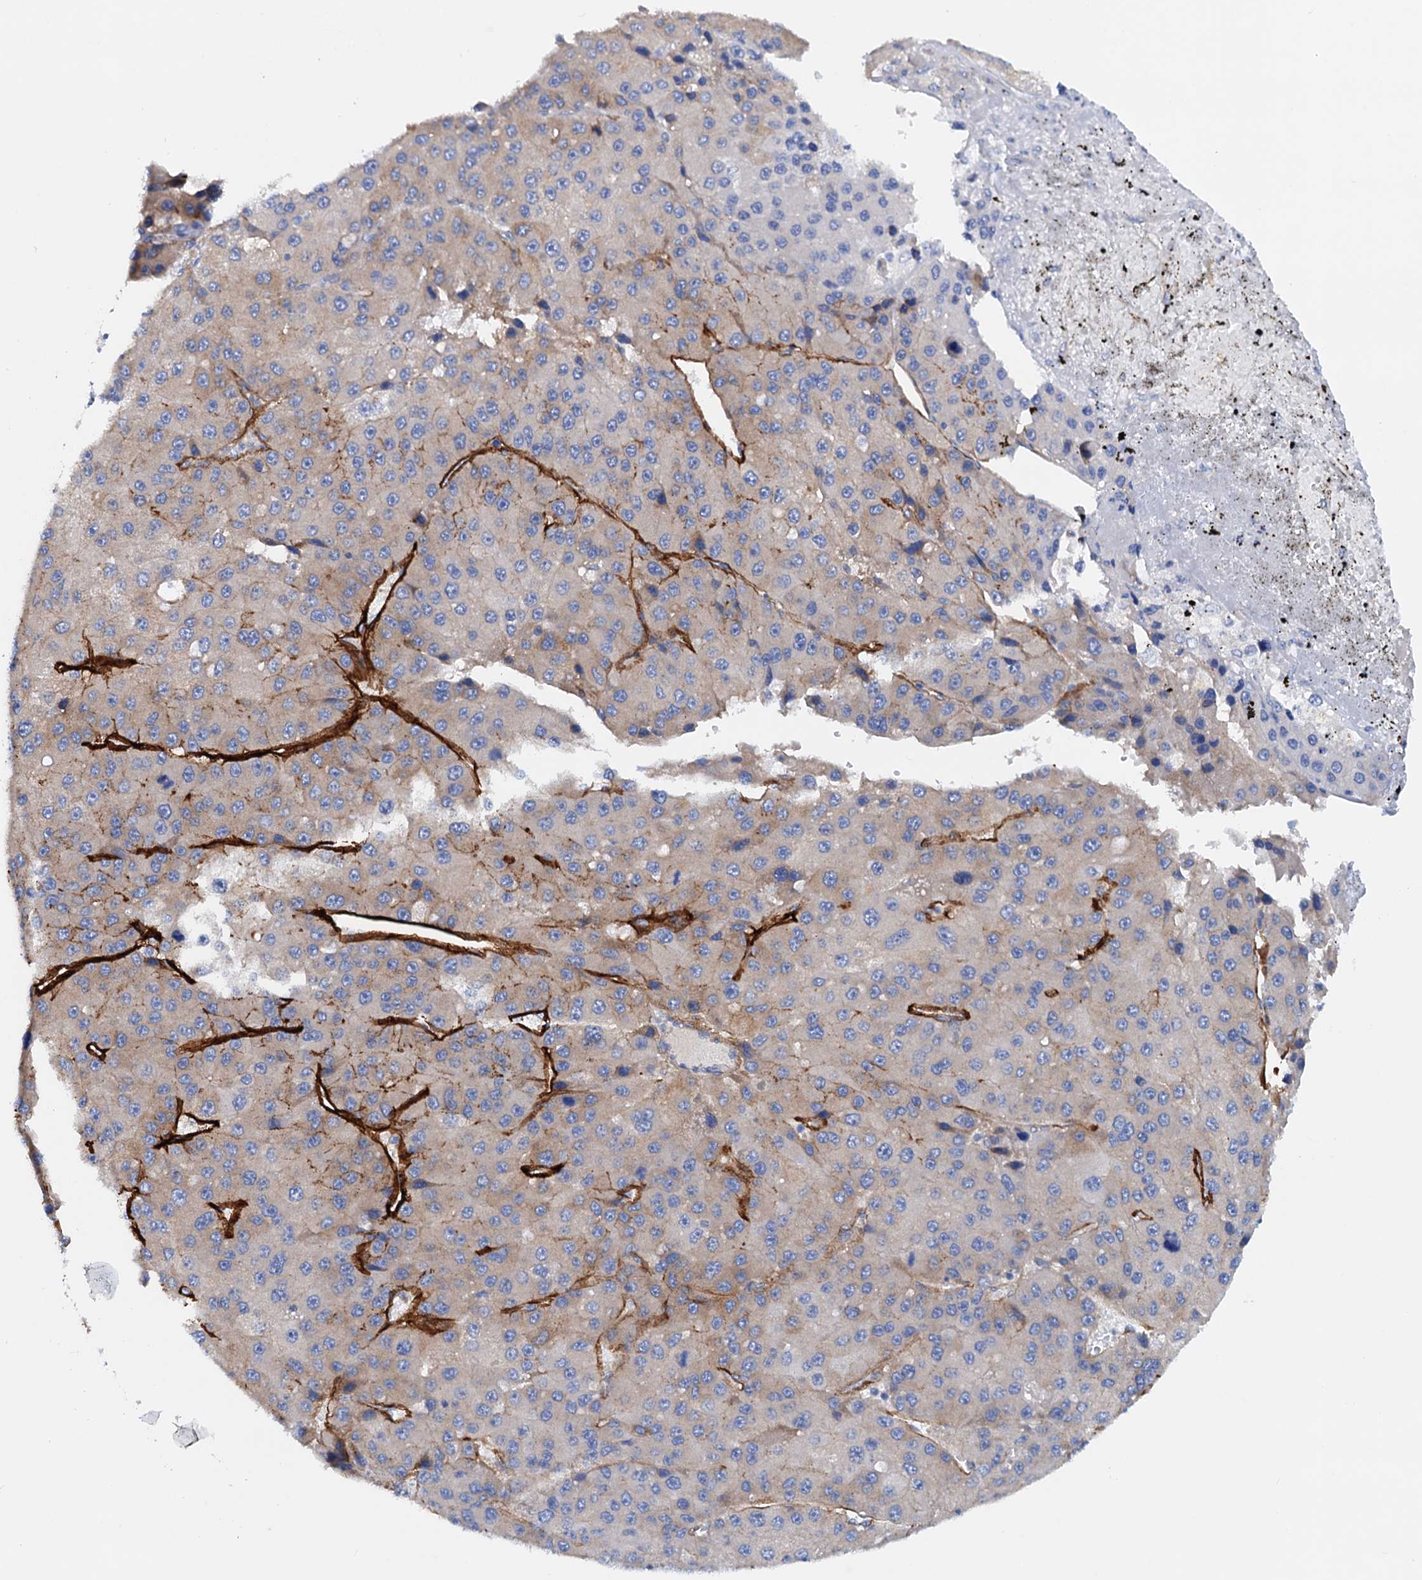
{"staining": {"intensity": "weak", "quantity": "<25%", "location": "cytoplasmic/membranous"}, "tissue": "liver cancer", "cell_type": "Tumor cells", "image_type": "cancer", "snomed": [{"axis": "morphology", "description": "Carcinoma, Hepatocellular, NOS"}, {"axis": "topography", "description": "Liver"}], "caption": "Tumor cells show no significant positivity in liver cancer (hepatocellular carcinoma).", "gene": "RASSF9", "patient": {"sex": "female", "age": 73}}